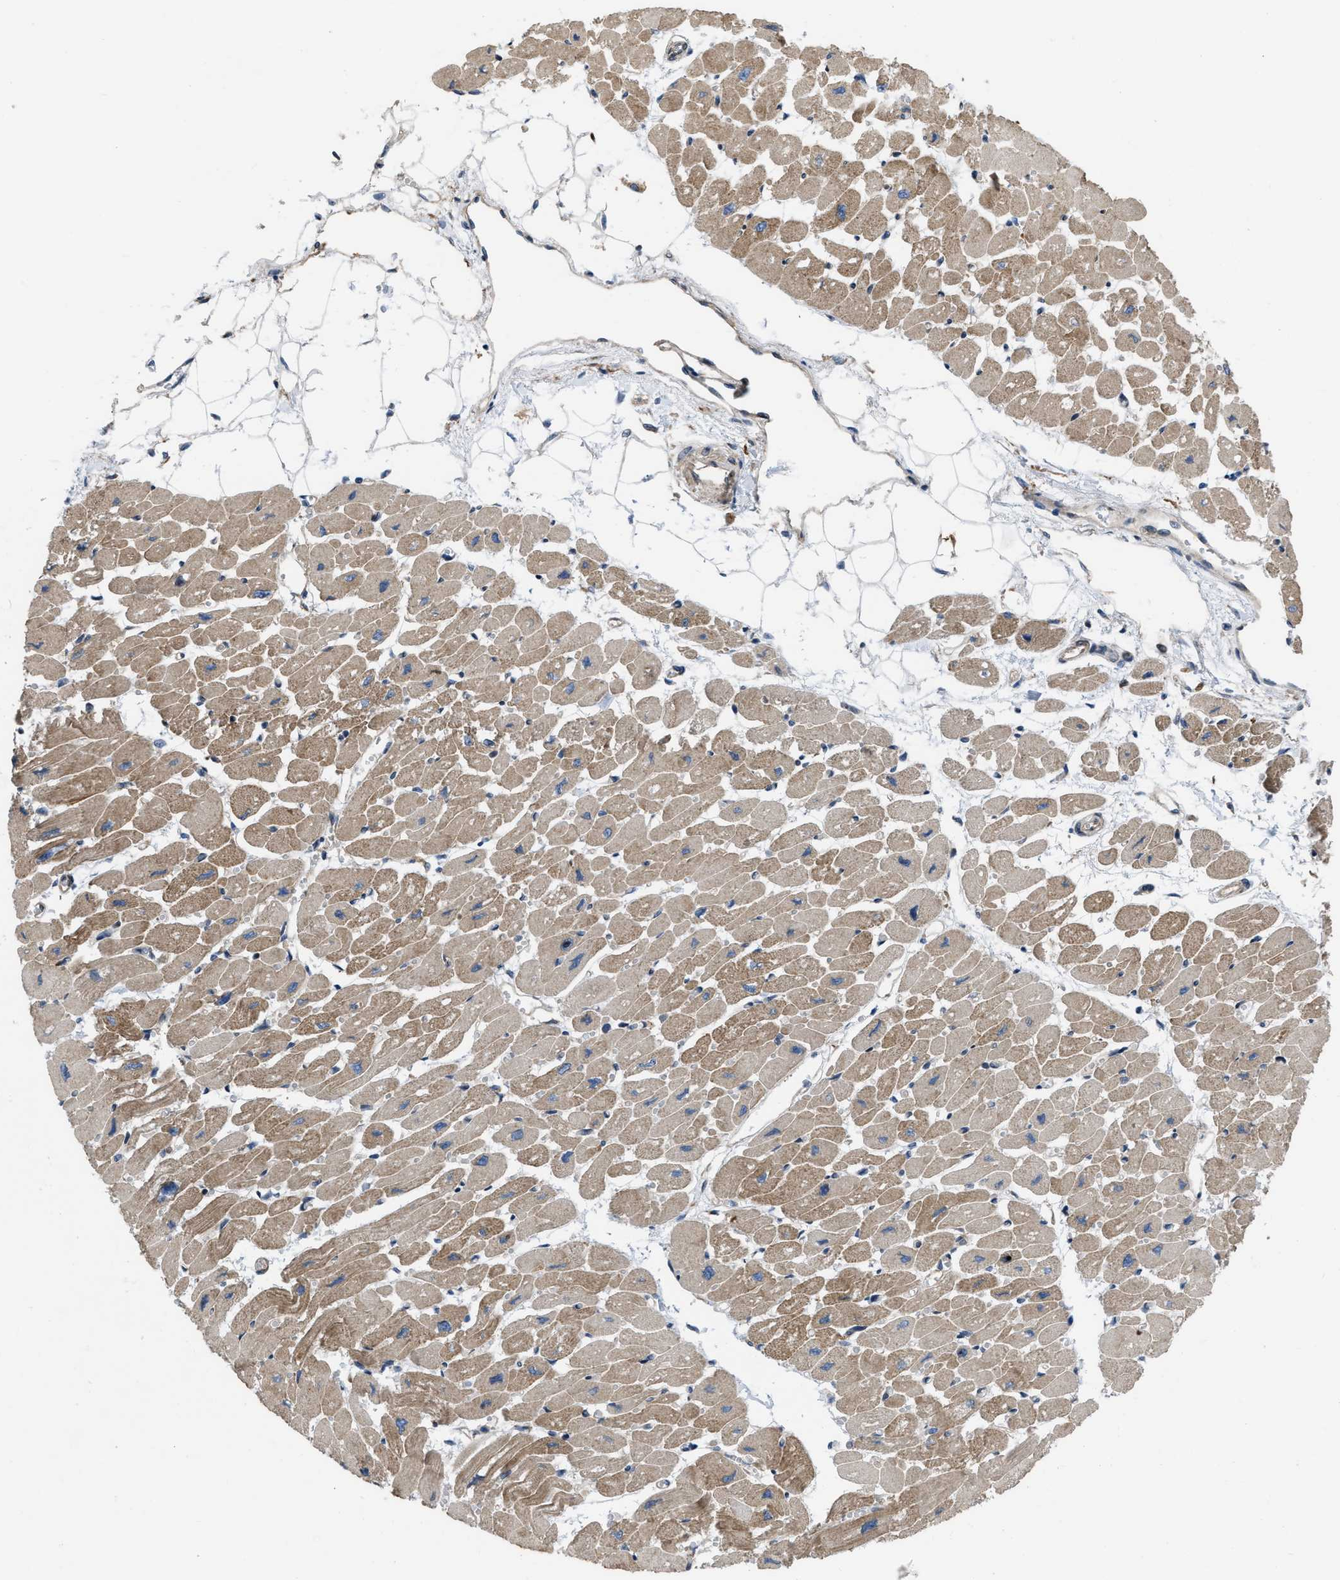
{"staining": {"intensity": "moderate", "quantity": ">75%", "location": "cytoplasmic/membranous"}, "tissue": "heart muscle", "cell_type": "Cardiomyocytes", "image_type": "normal", "snomed": [{"axis": "morphology", "description": "Normal tissue, NOS"}, {"axis": "topography", "description": "Heart"}], "caption": "Heart muscle stained with immunohistochemistry displays moderate cytoplasmic/membranous positivity in about >75% of cardiomyocytes. (IHC, brightfield microscopy, high magnification).", "gene": "MYO18A", "patient": {"sex": "female", "age": 54}}